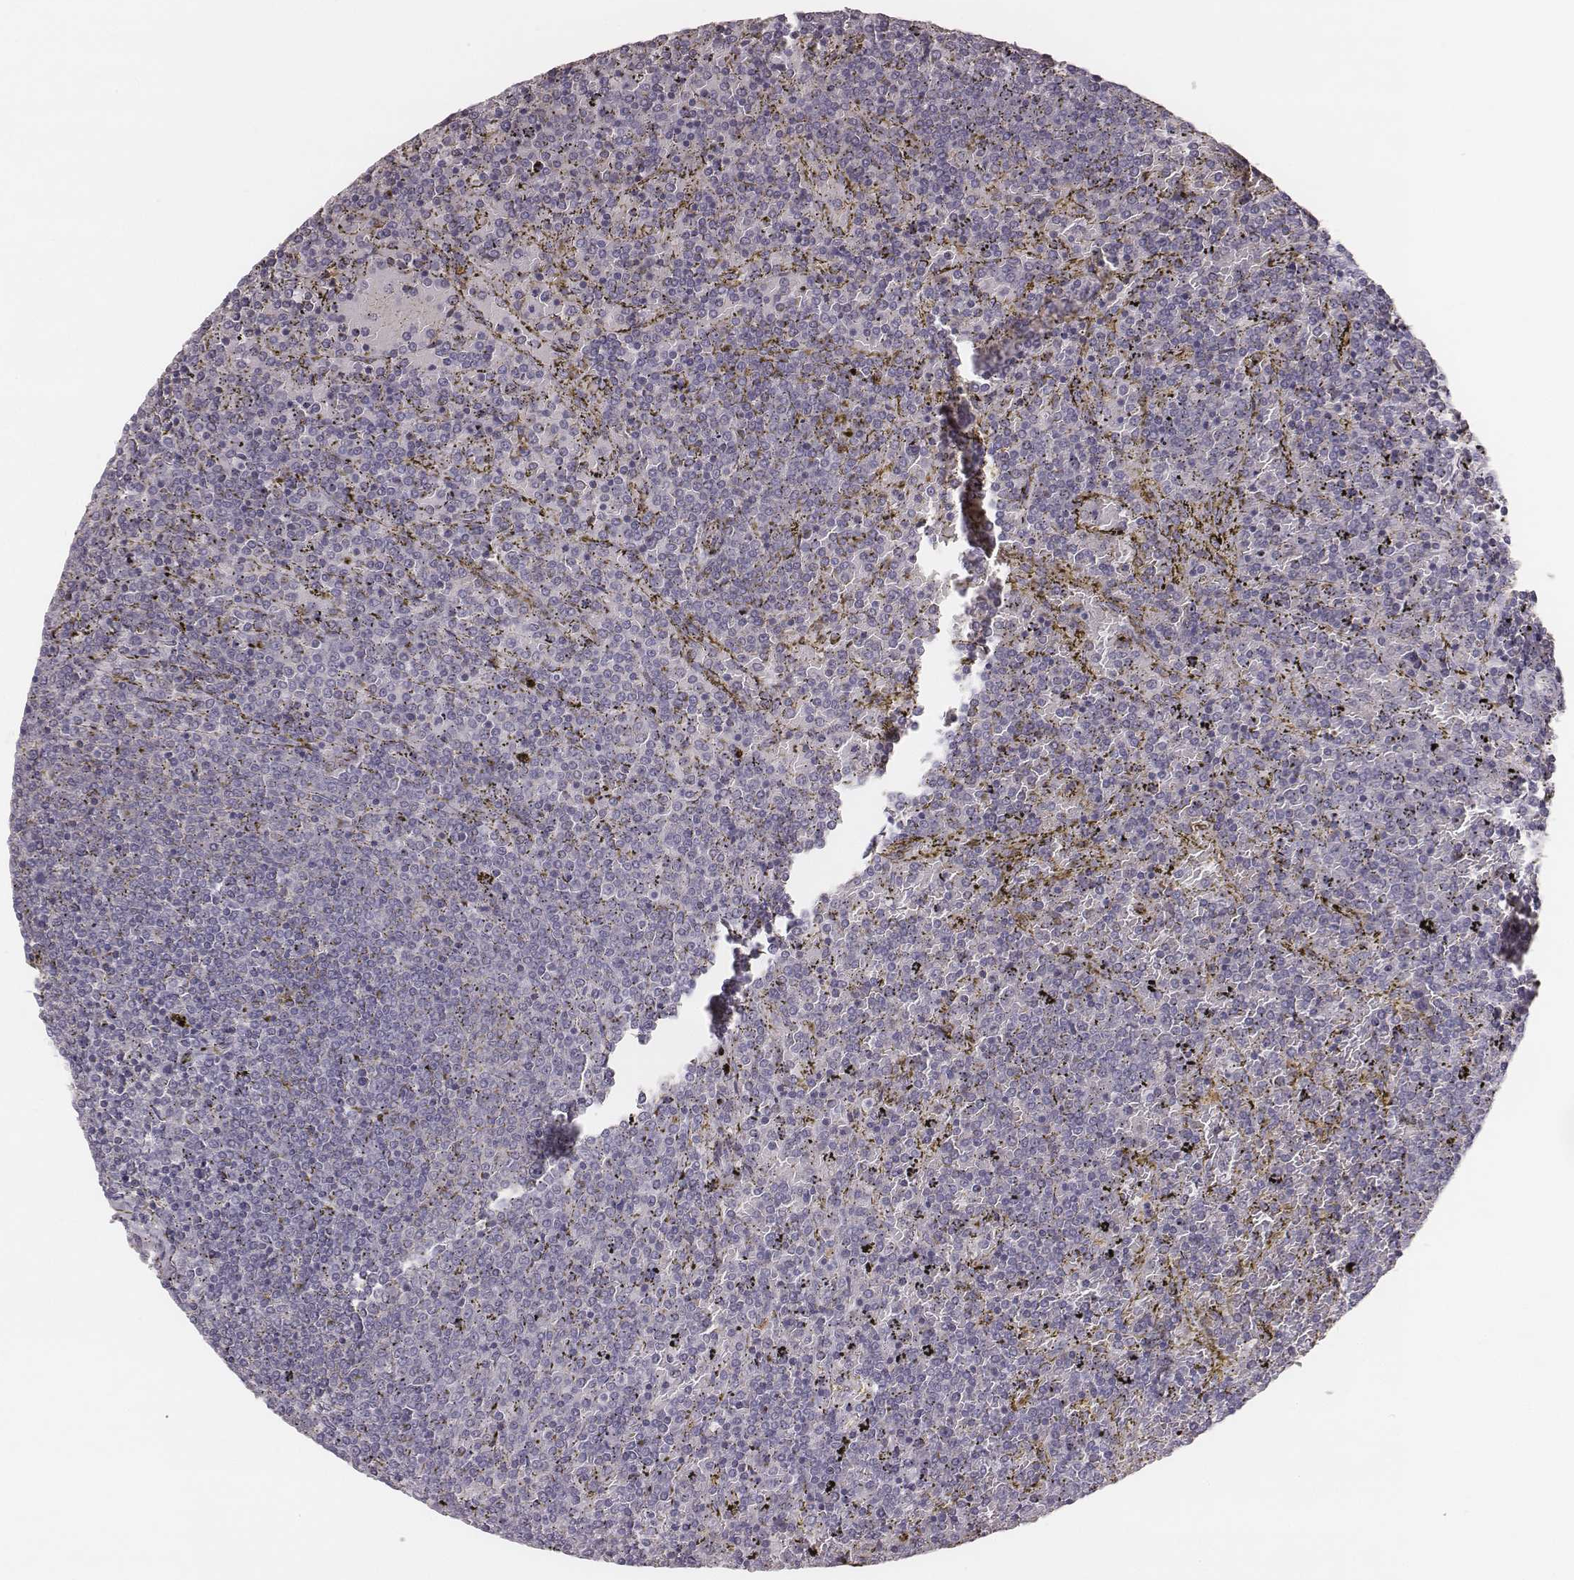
{"staining": {"intensity": "negative", "quantity": "none", "location": "none"}, "tissue": "lymphoma", "cell_type": "Tumor cells", "image_type": "cancer", "snomed": [{"axis": "morphology", "description": "Malignant lymphoma, non-Hodgkin's type, Low grade"}, {"axis": "topography", "description": "Spleen"}], "caption": "Immunohistochemistry micrograph of neoplastic tissue: human malignant lymphoma, non-Hodgkin's type (low-grade) stained with DAB (3,3'-diaminobenzidine) demonstrates no significant protein staining in tumor cells.", "gene": "ZNF365", "patient": {"sex": "female", "age": 77}}